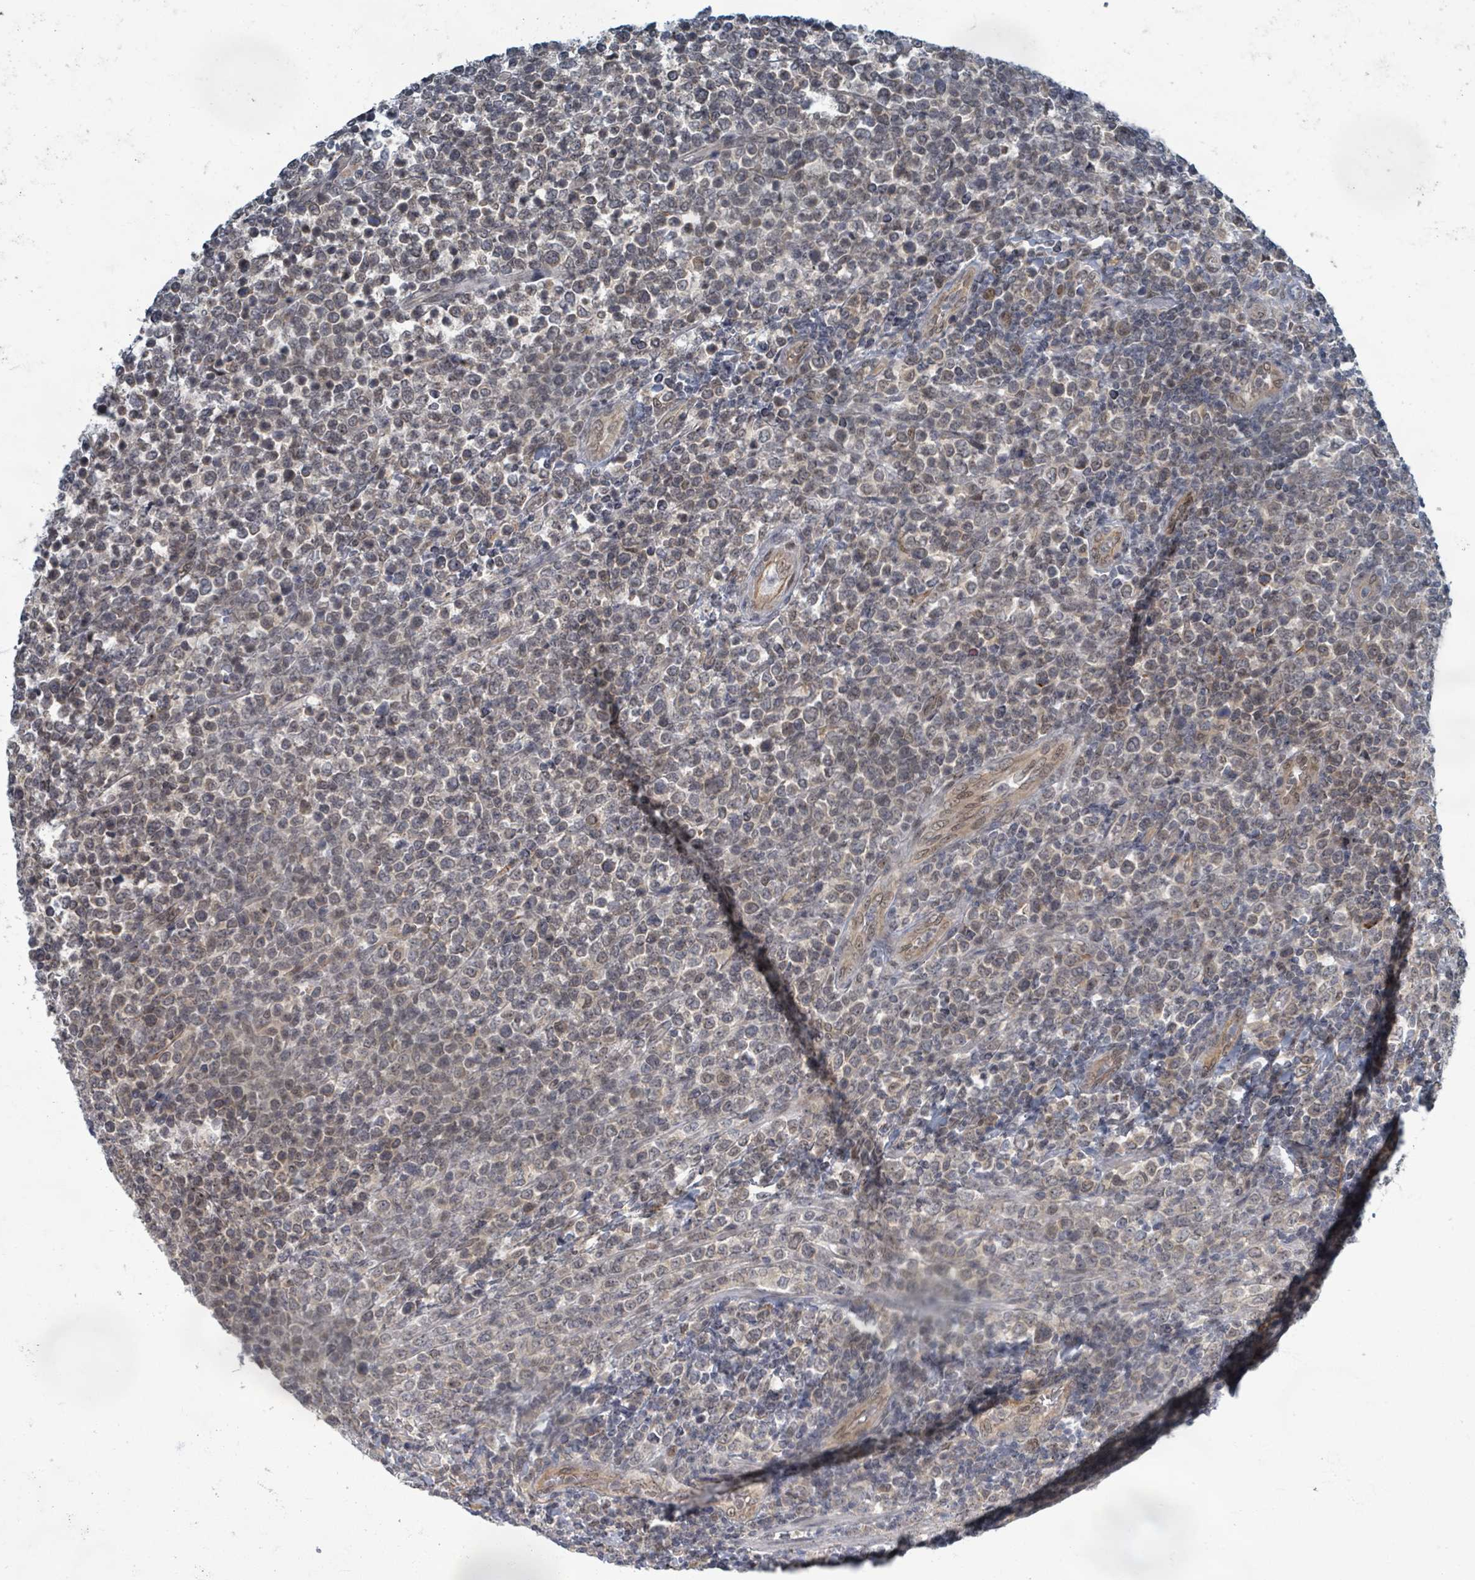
{"staining": {"intensity": "weak", "quantity": "25%-75%", "location": "nuclear"}, "tissue": "lymphoma", "cell_type": "Tumor cells", "image_type": "cancer", "snomed": [{"axis": "morphology", "description": "Malignant lymphoma, non-Hodgkin's type, High grade"}, {"axis": "topography", "description": "Soft tissue"}], "caption": "An image of malignant lymphoma, non-Hodgkin's type (high-grade) stained for a protein displays weak nuclear brown staining in tumor cells. The staining was performed using DAB (3,3'-diaminobenzidine), with brown indicating positive protein expression. Nuclei are stained blue with hematoxylin.", "gene": "INTS15", "patient": {"sex": "female", "age": 56}}